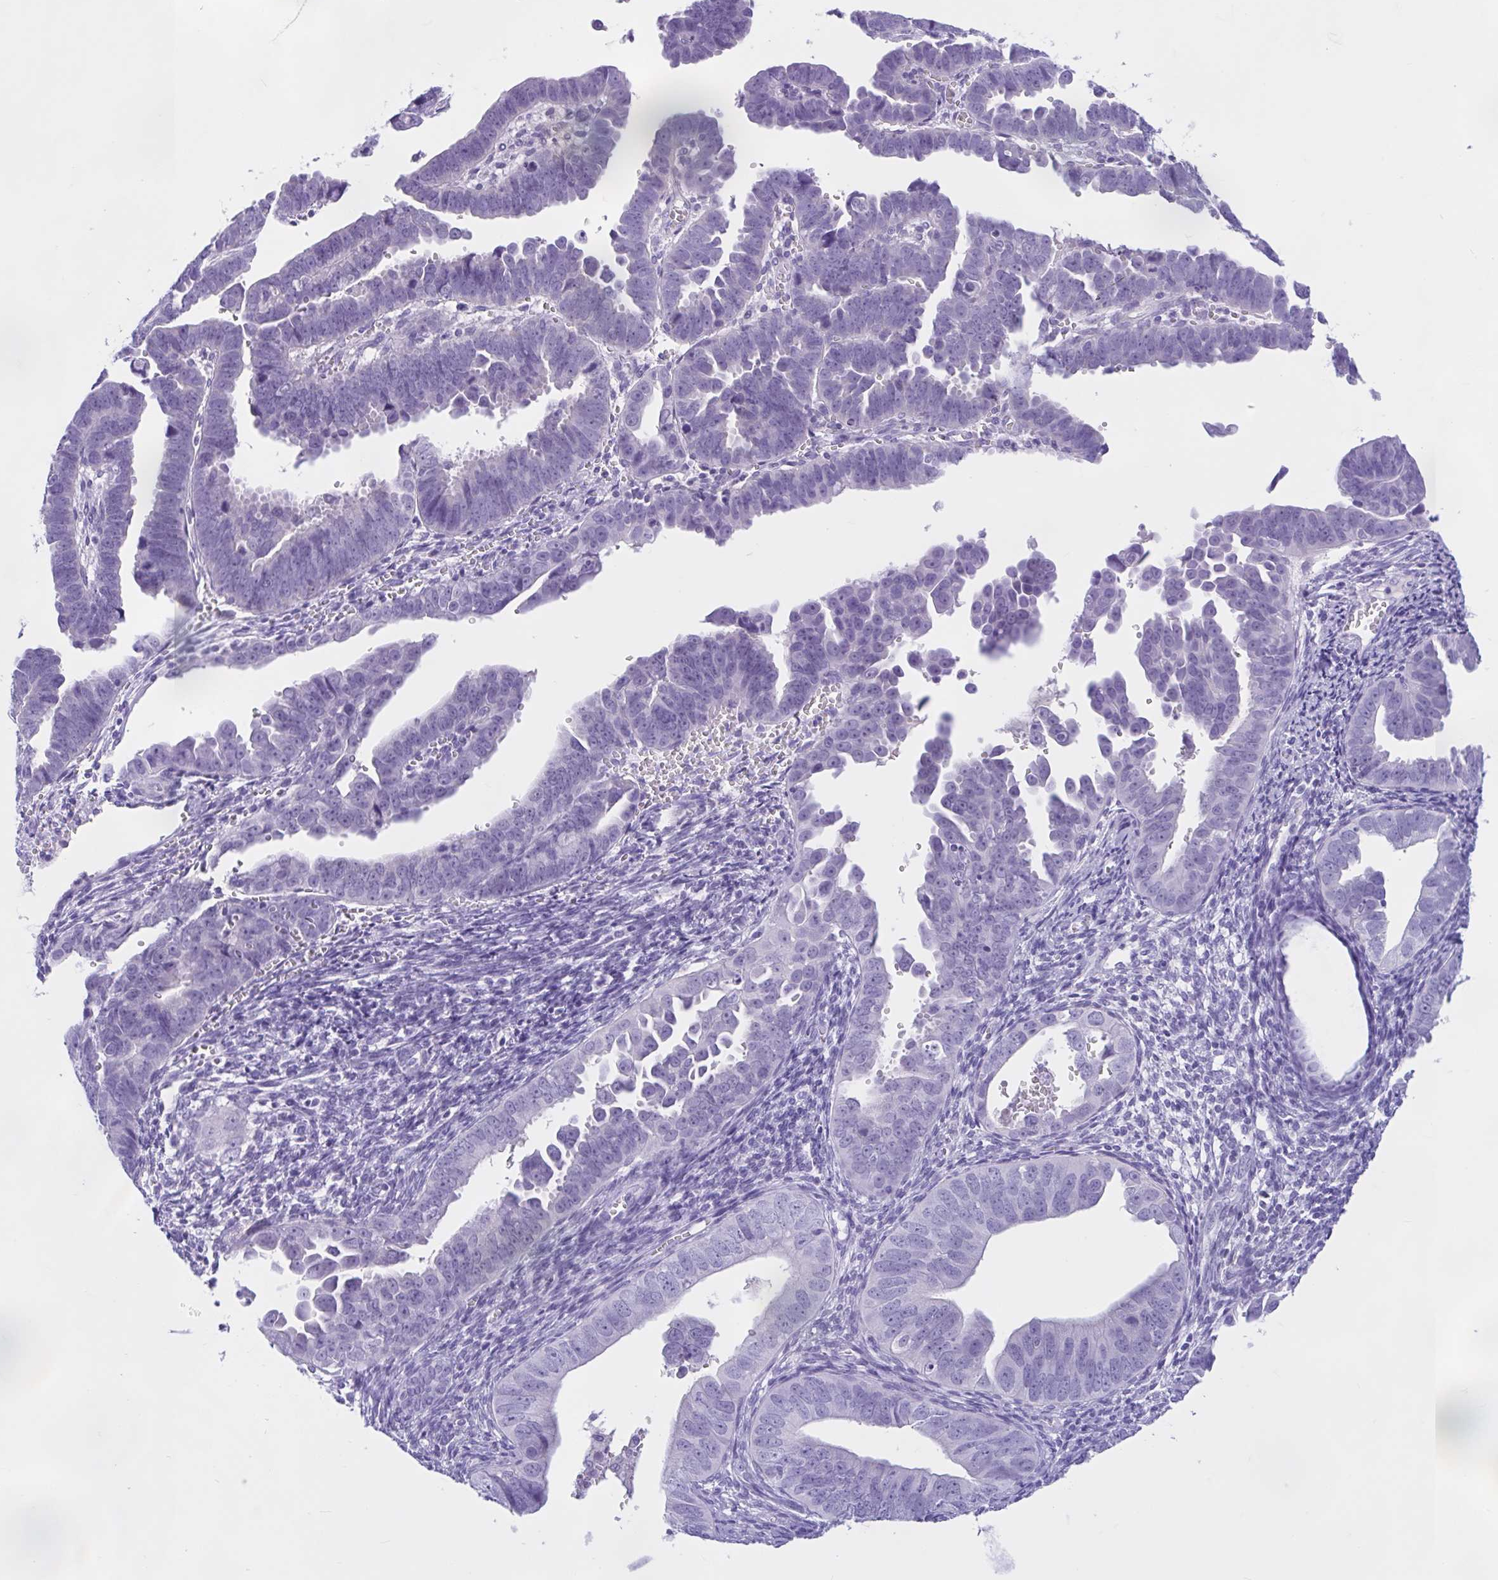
{"staining": {"intensity": "negative", "quantity": "none", "location": "none"}, "tissue": "endometrial cancer", "cell_type": "Tumor cells", "image_type": "cancer", "snomed": [{"axis": "morphology", "description": "Adenocarcinoma, NOS"}, {"axis": "topography", "description": "Endometrium"}], "caption": "The photomicrograph shows no staining of tumor cells in endometrial cancer (adenocarcinoma).", "gene": "ZNF319", "patient": {"sex": "female", "age": 75}}